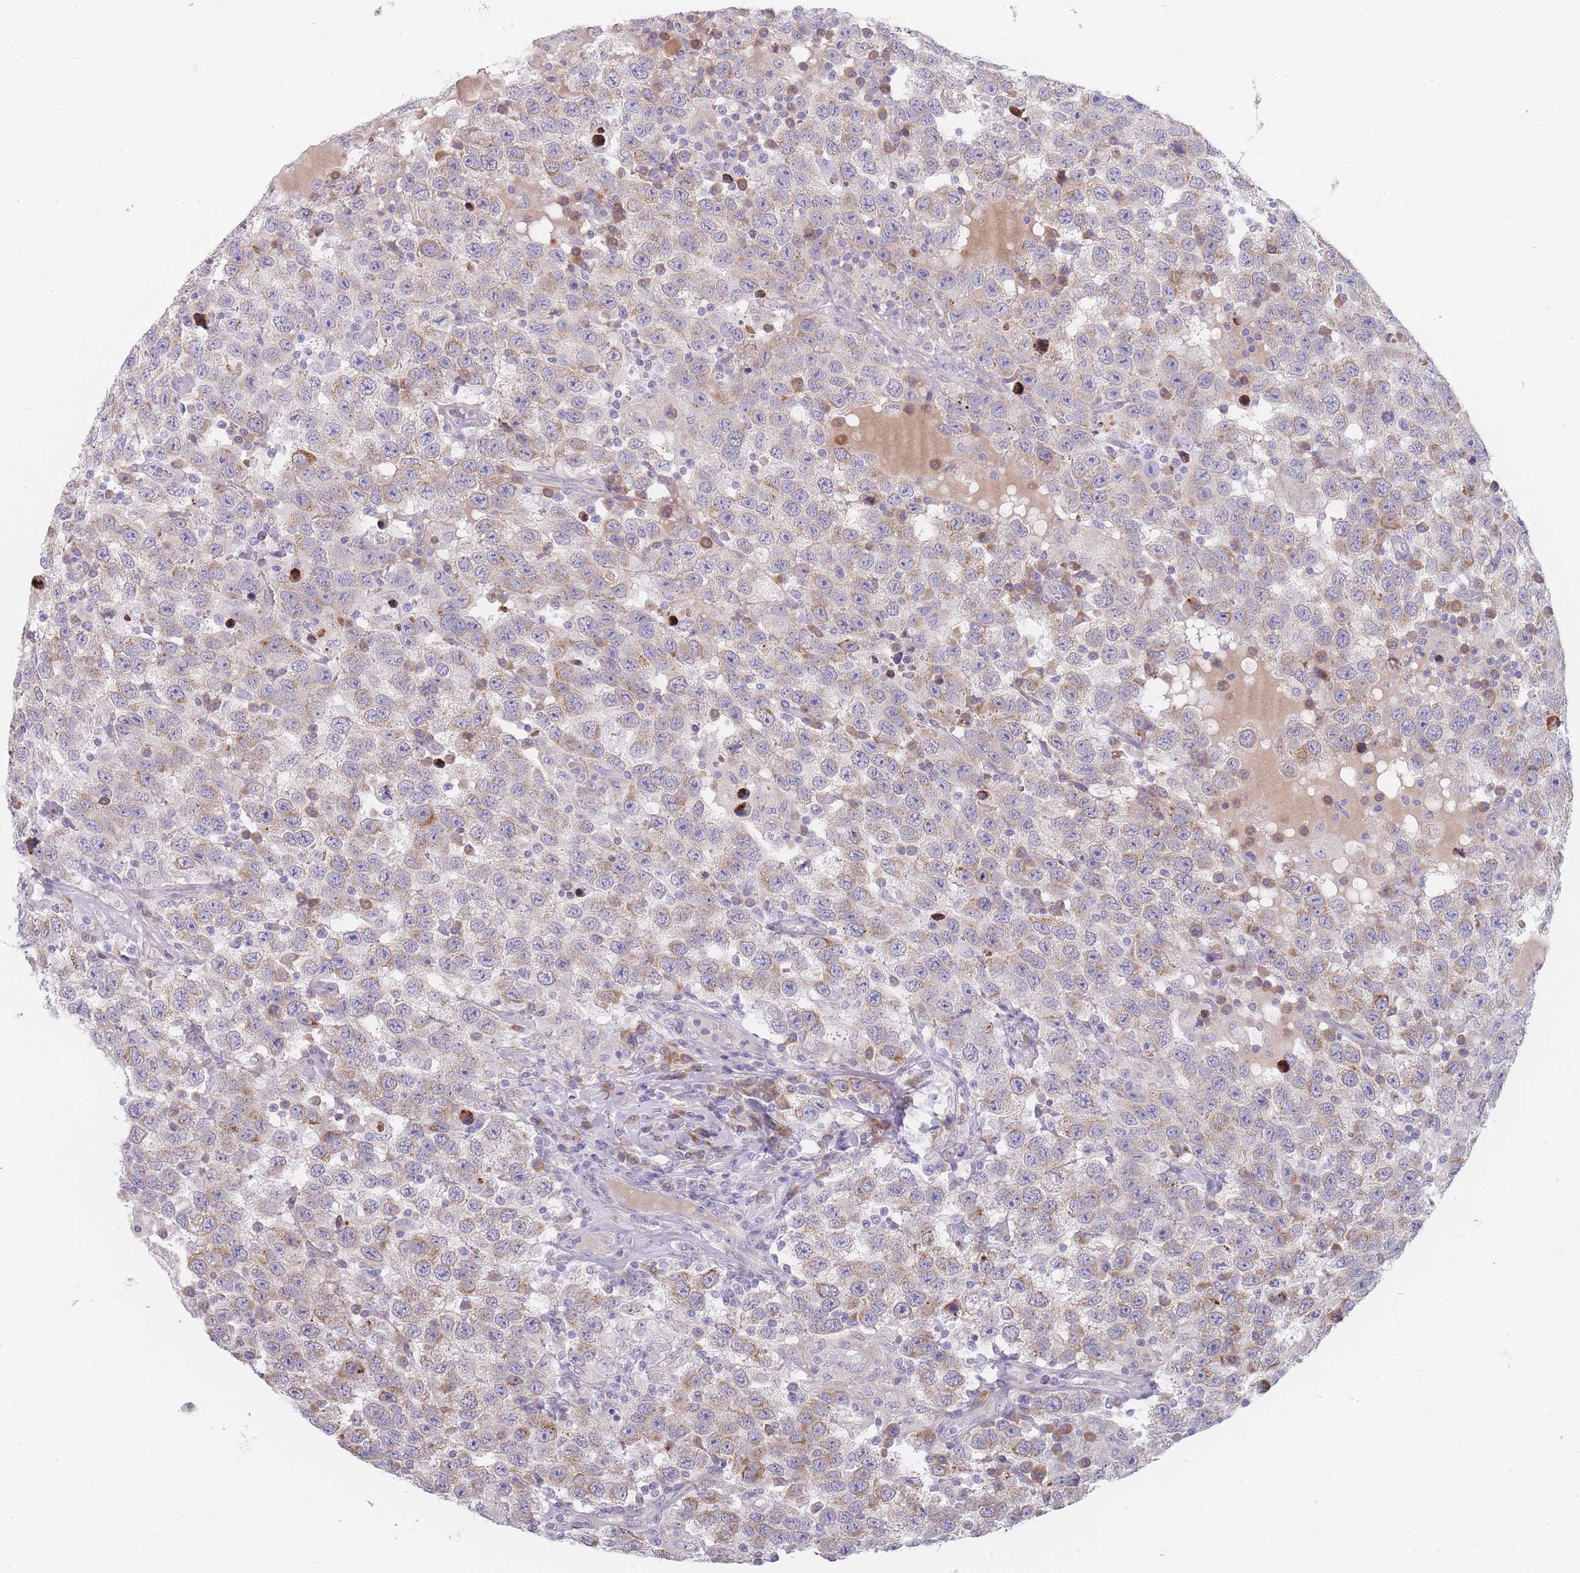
{"staining": {"intensity": "moderate", "quantity": "<25%", "location": "cytoplasmic/membranous"}, "tissue": "testis cancer", "cell_type": "Tumor cells", "image_type": "cancer", "snomed": [{"axis": "morphology", "description": "Seminoma, NOS"}, {"axis": "topography", "description": "Testis"}], "caption": "This micrograph displays immunohistochemistry staining of human testis cancer, with low moderate cytoplasmic/membranous positivity in about <25% of tumor cells.", "gene": "SPATS1", "patient": {"sex": "male", "age": 41}}